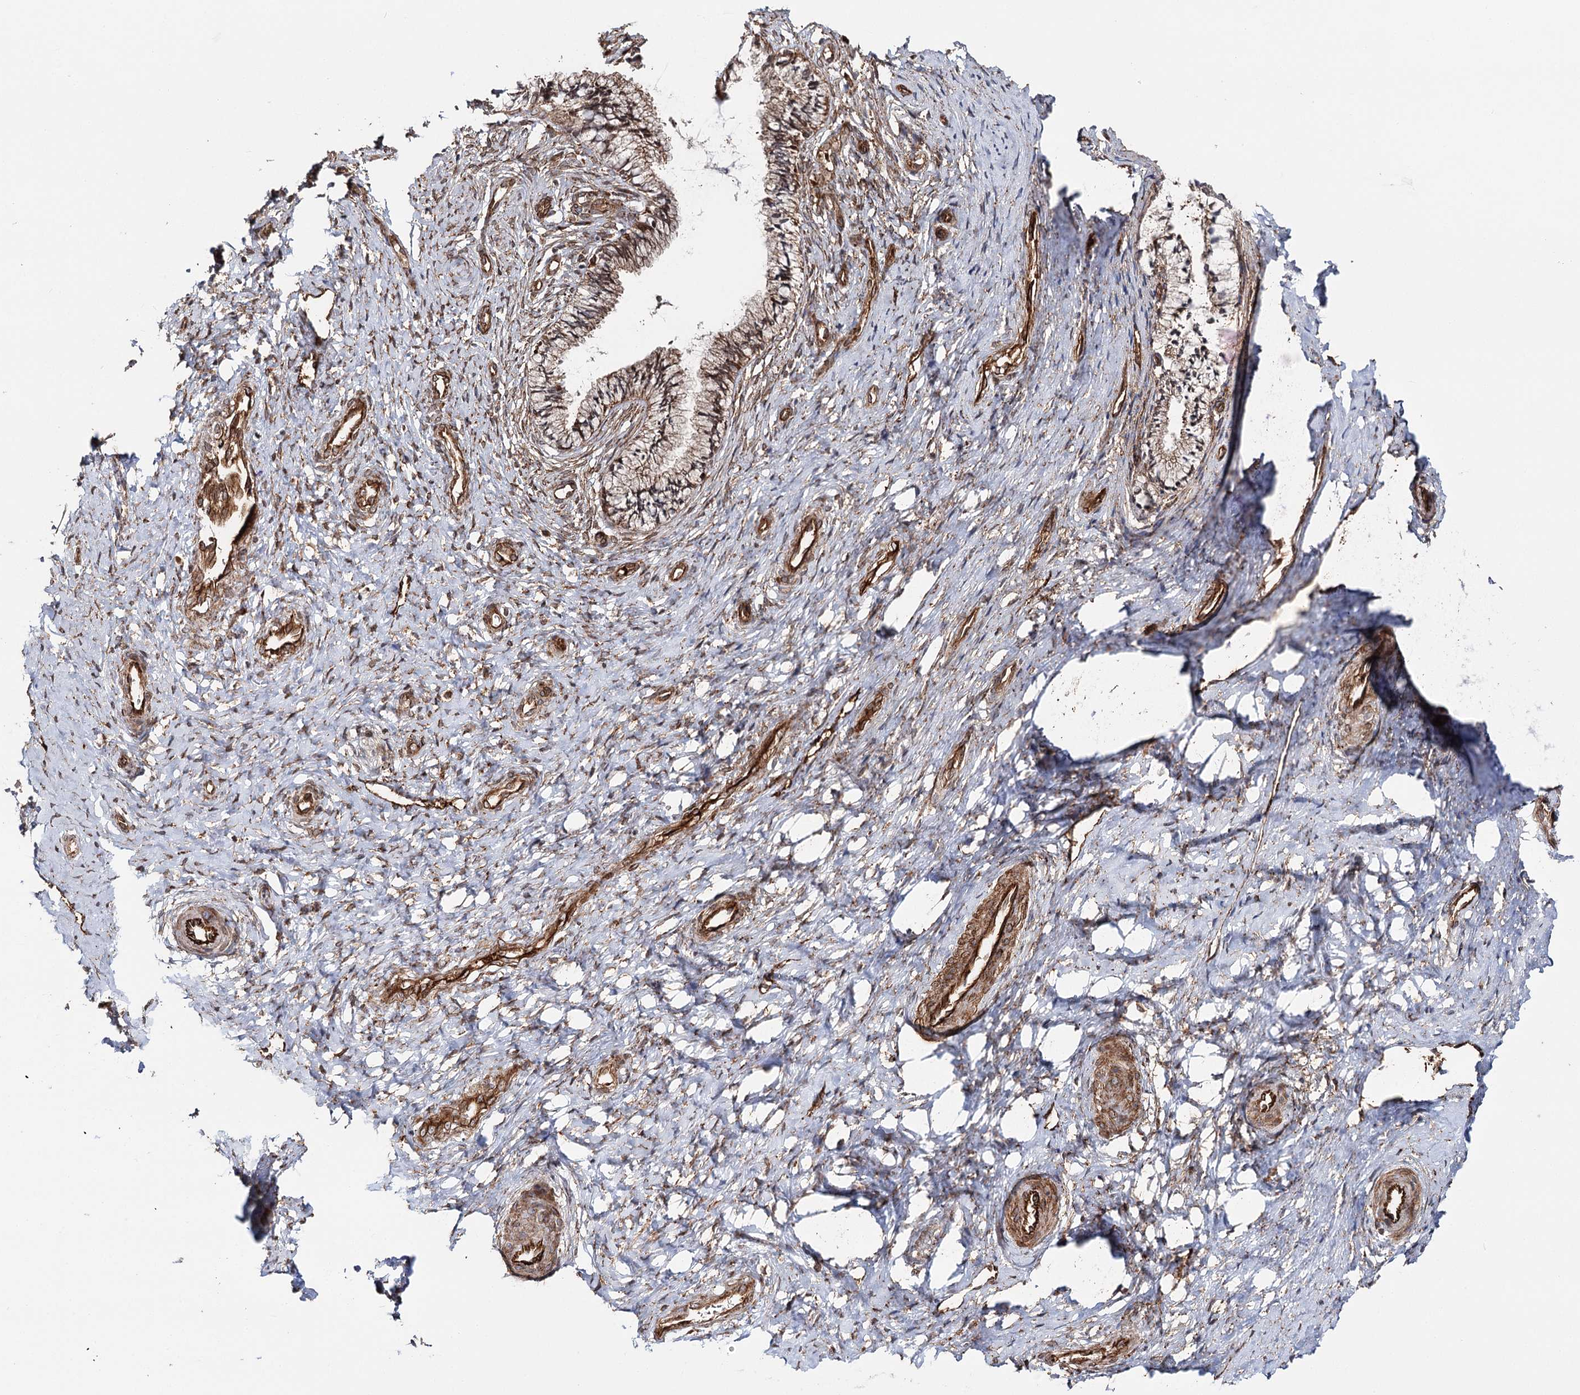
{"staining": {"intensity": "moderate", "quantity": ">75%", "location": "cytoplasmic/membranous"}, "tissue": "cervix", "cell_type": "Glandular cells", "image_type": "normal", "snomed": [{"axis": "morphology", "description": "Normal tissue, NOS"}, {"axis": "topography", "description": "Cervix"}], "caption": "The photomicrograph shows a brown stain indicating the presence of a protein in the cytoplasmic/membranous of glandular cells in cervix. The staining was performed using DAB (3,3'-diaminobenzidine) to visualize the protein expression in brown, while the nuclei were stained in blue with hematoxylin (Magnification: 20x).", "gene": "MKNK1", "patient": {"sex": "female", "age": 36}}